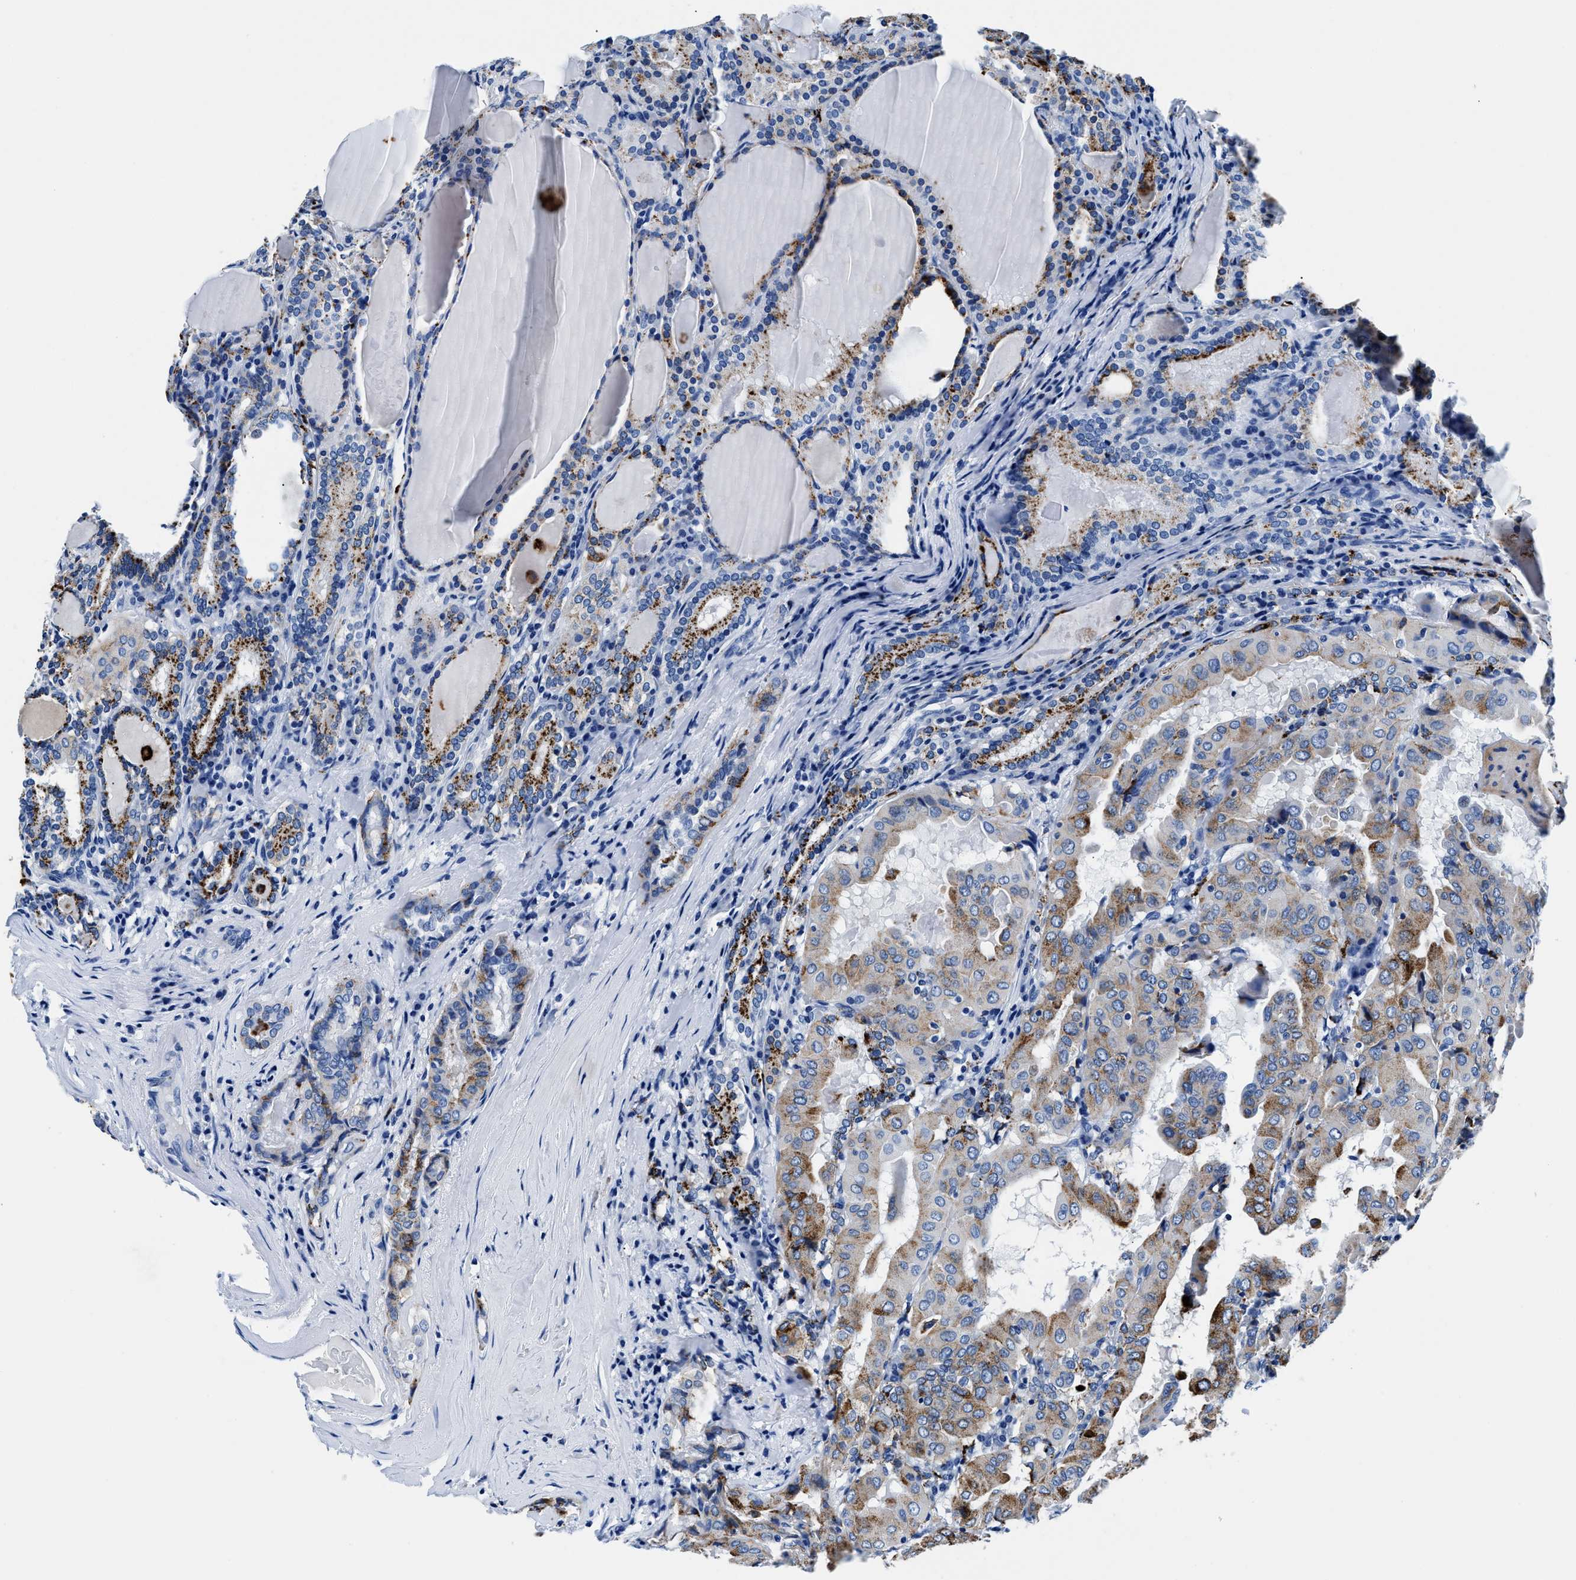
{"staining": {"intensity": "moderate", "quantity": "25%-75%", "location": "cytoplasmic/membranous"}, "tissue": "thyroid cancer", "cell_type": "Tumor cells", "image_type": "cancer", "snomed": [{"axis": "morphology", "description": "Papillary adenocarcinoma, NOS"}, {"axis": "topography", "description": "Thyroid gland"}], "caption": "High-magnification brightfield microscopy of thyroid cancer (papillary adenocarcinoma) stained with DAB (3,3'-diaminobenzidine) (brown) and counterstained with hematoxylin (blue). tumor cells exhibit moderate cytoplasmic/membranous positivity is present in approximately25%-75% of cells. (DAB (3,3'-diaminobenzidine) IHC, brown staining for protein, blue staining for nuclei).", "gene": "OR14K1", "patient": {"sex": "female", "age": 42}}